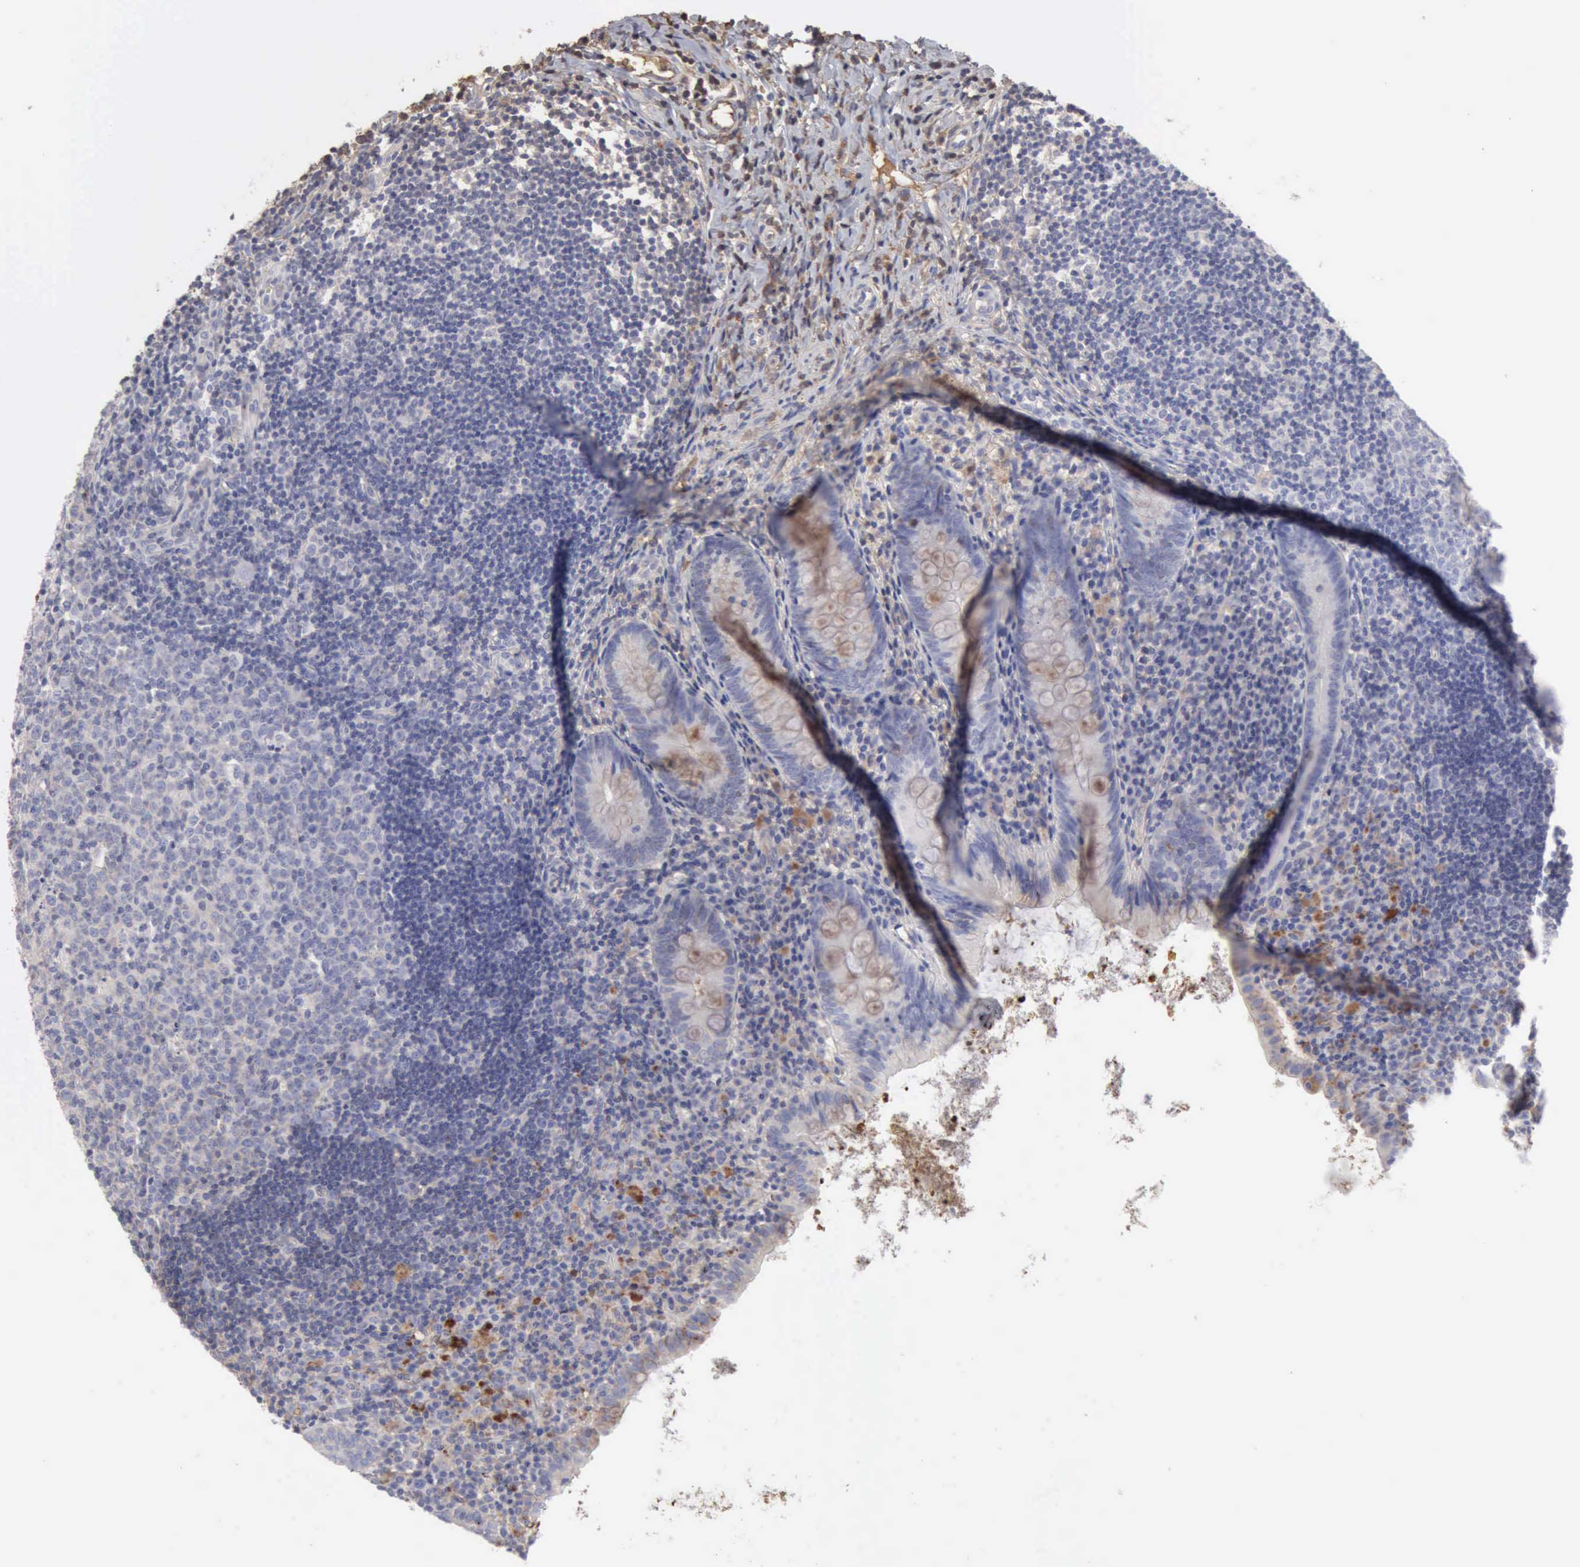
{"staining": {"intensity": "negative", "quantity": "none", "location": "none"}, "tissue": "appendix", "cell_type": "Glandular cells", "image_type": "normal", "snomed": [{"axis": "morphology", "description": "Normal tissue, NOS"}, {"axis": "topography", "description": "Appendix"}], "caption": "A histopathology image of appendix stained for a protein exhibits no brown staining in glandular cells. (DAB (3,3'-diaminobenzidine) IHC visualized using brightfield microscopy, high magnification).", "gene": "SERPINA1", "patient": {"sex": "female", "age": 9}}